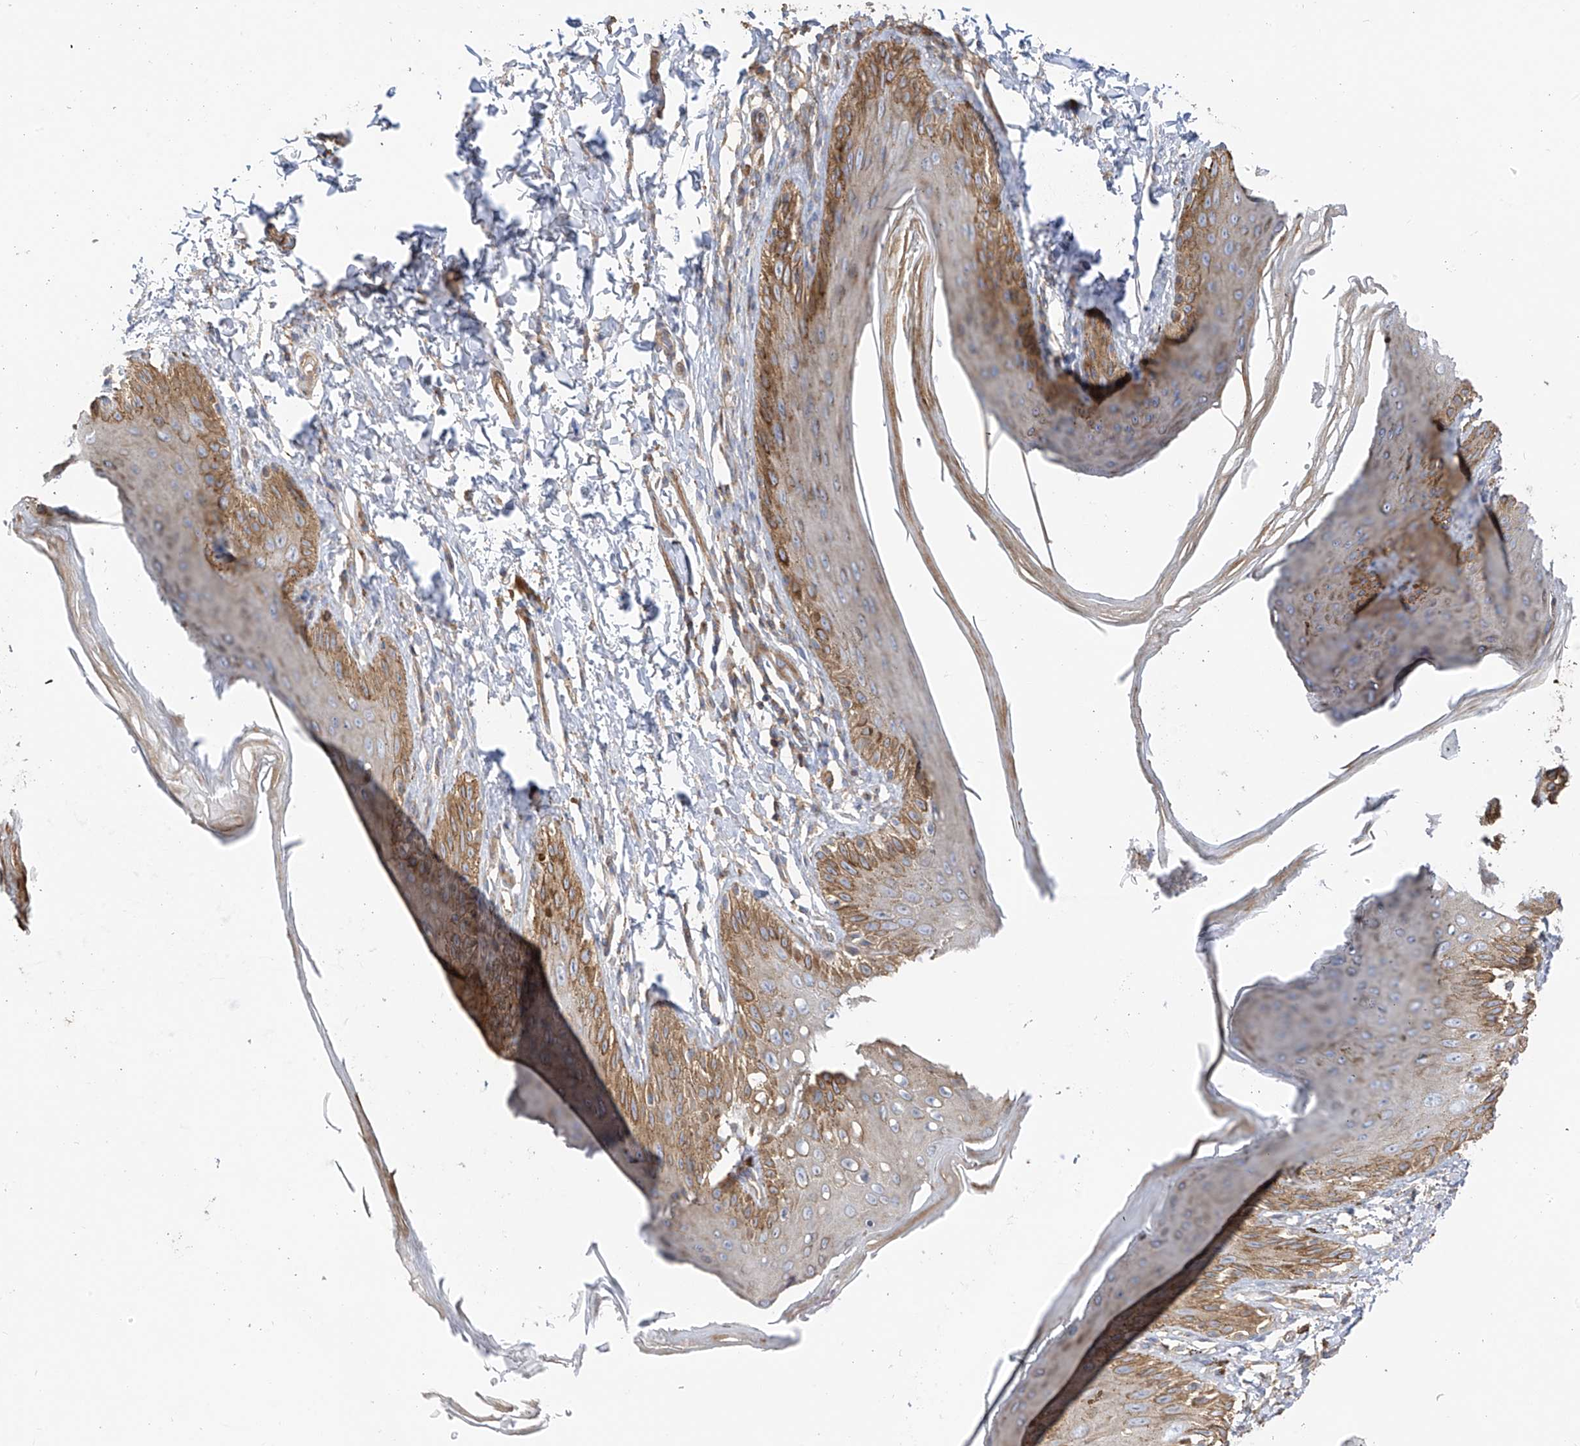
{"staining": {"intensity": "moderate", "quantity": "25%-75%", "location": "cytoplasmic/membranous"}, "tissue": "skin", "cell_type": "Epidermal cells", "image_type": "normal", "snomed": [{"axis": "morphology", "description": "Normal tissue, NOS"}, {"axis": "topography", "description": "Anal"}], "caption": "Unremarkable skin displays moderate cytoplasmic/membranous expression in about 25%-75% of epidermal cells.", "gene": "SLC43A3", "patient": {"sex": "male", "age": 44}}